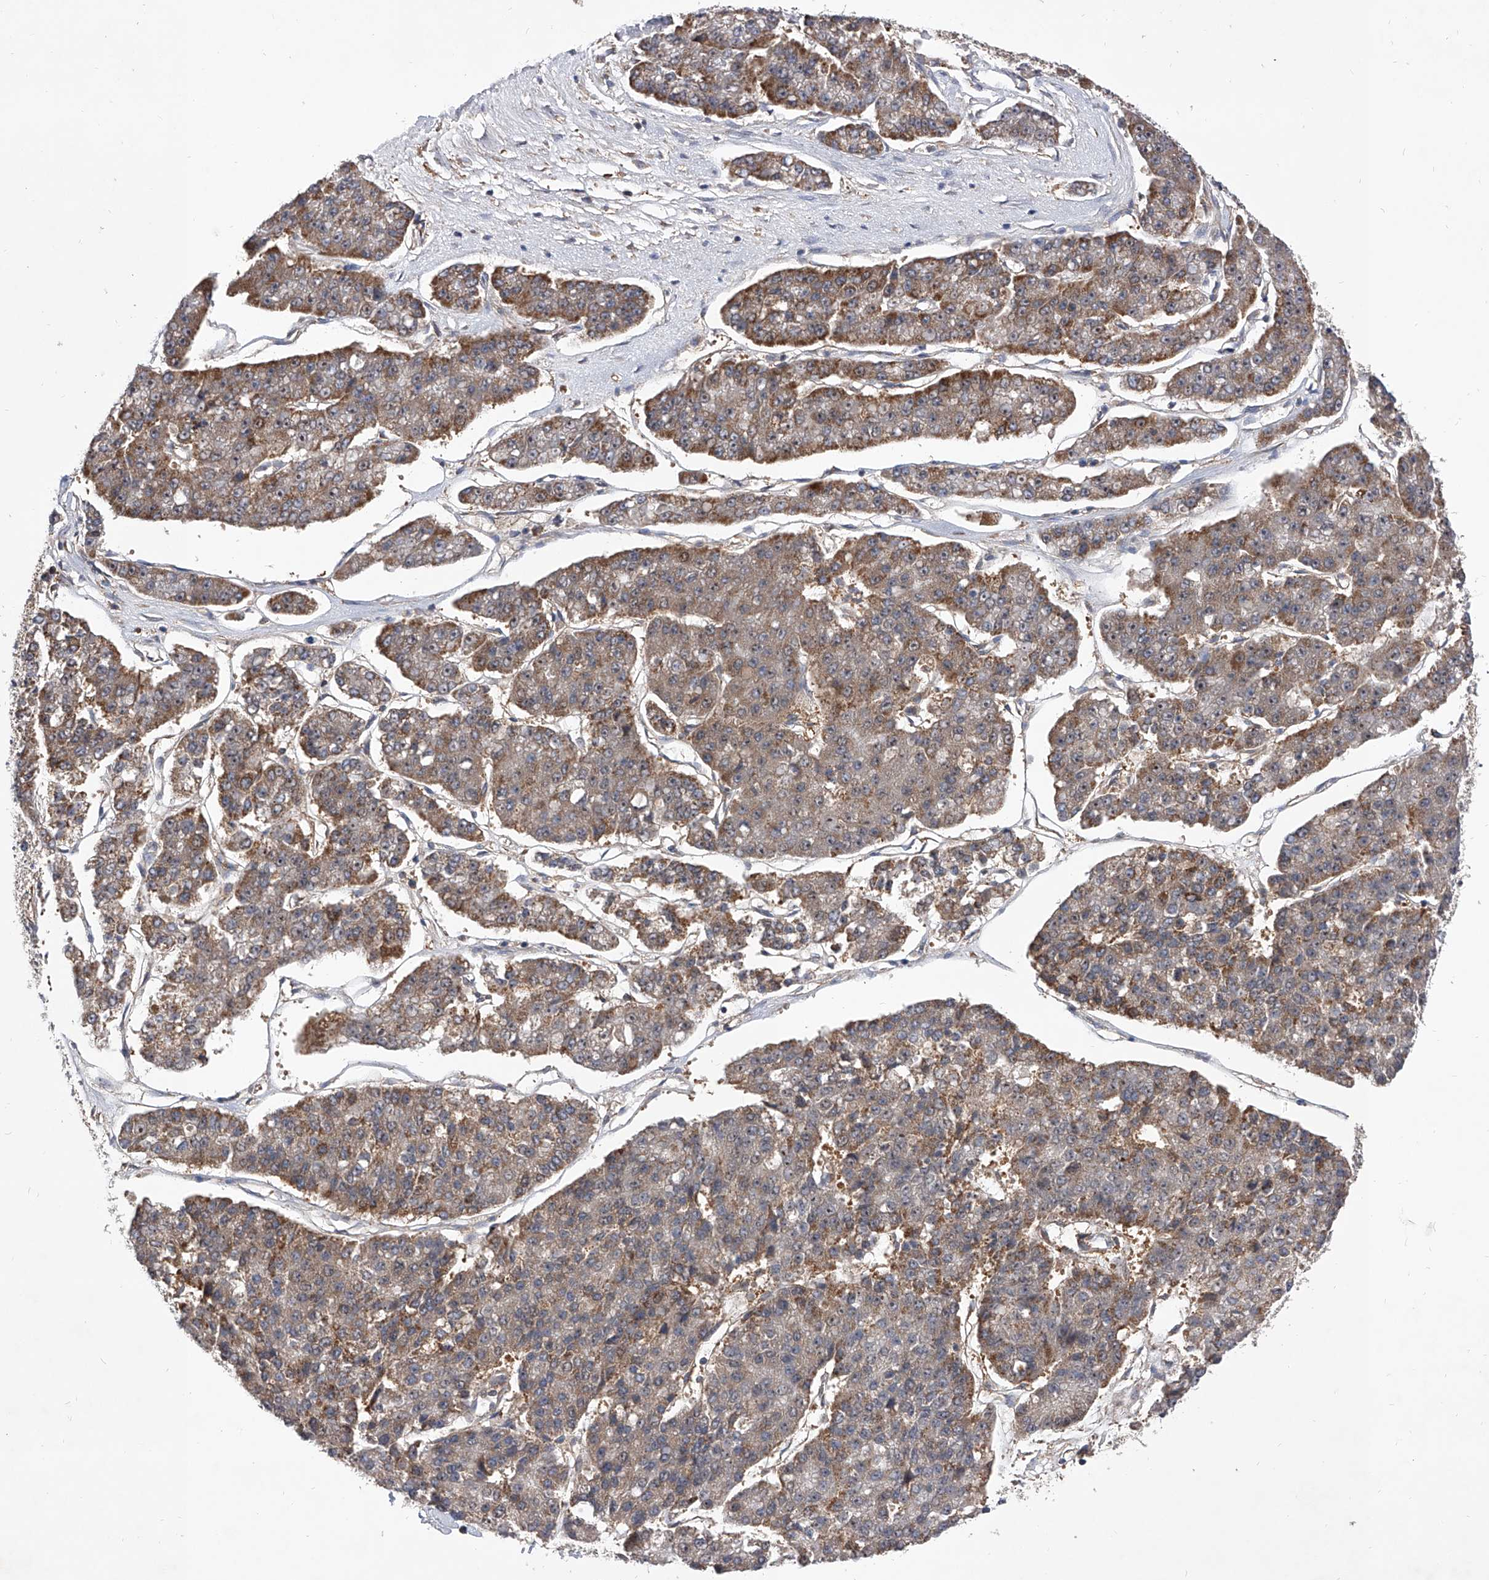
{"staining": {"intensity": "moderate", "quantity": "<25%", "location": "cytoplasmic/membranous"}, "tissue": "pancreatic cancer", "cell_type": "Tumor cells", "image_type": "cancer", "snomed": [{"axis": "morphology", "description": "Adenocarcinoma, NOS"}, {"axis": "topography", "description": "Pancreas"}], "caption": "Immunohistochemistry (IHC) (DAB (3,3'-diaminobenzidine)) staining of pancreatic cancer (adenocarcinoma) displays moderate cytoplasmic/membranous protein positivity in about <25% of tumor cells.", "gene": "CFAP410", "patient": {"sex": "male", "age": 50}}